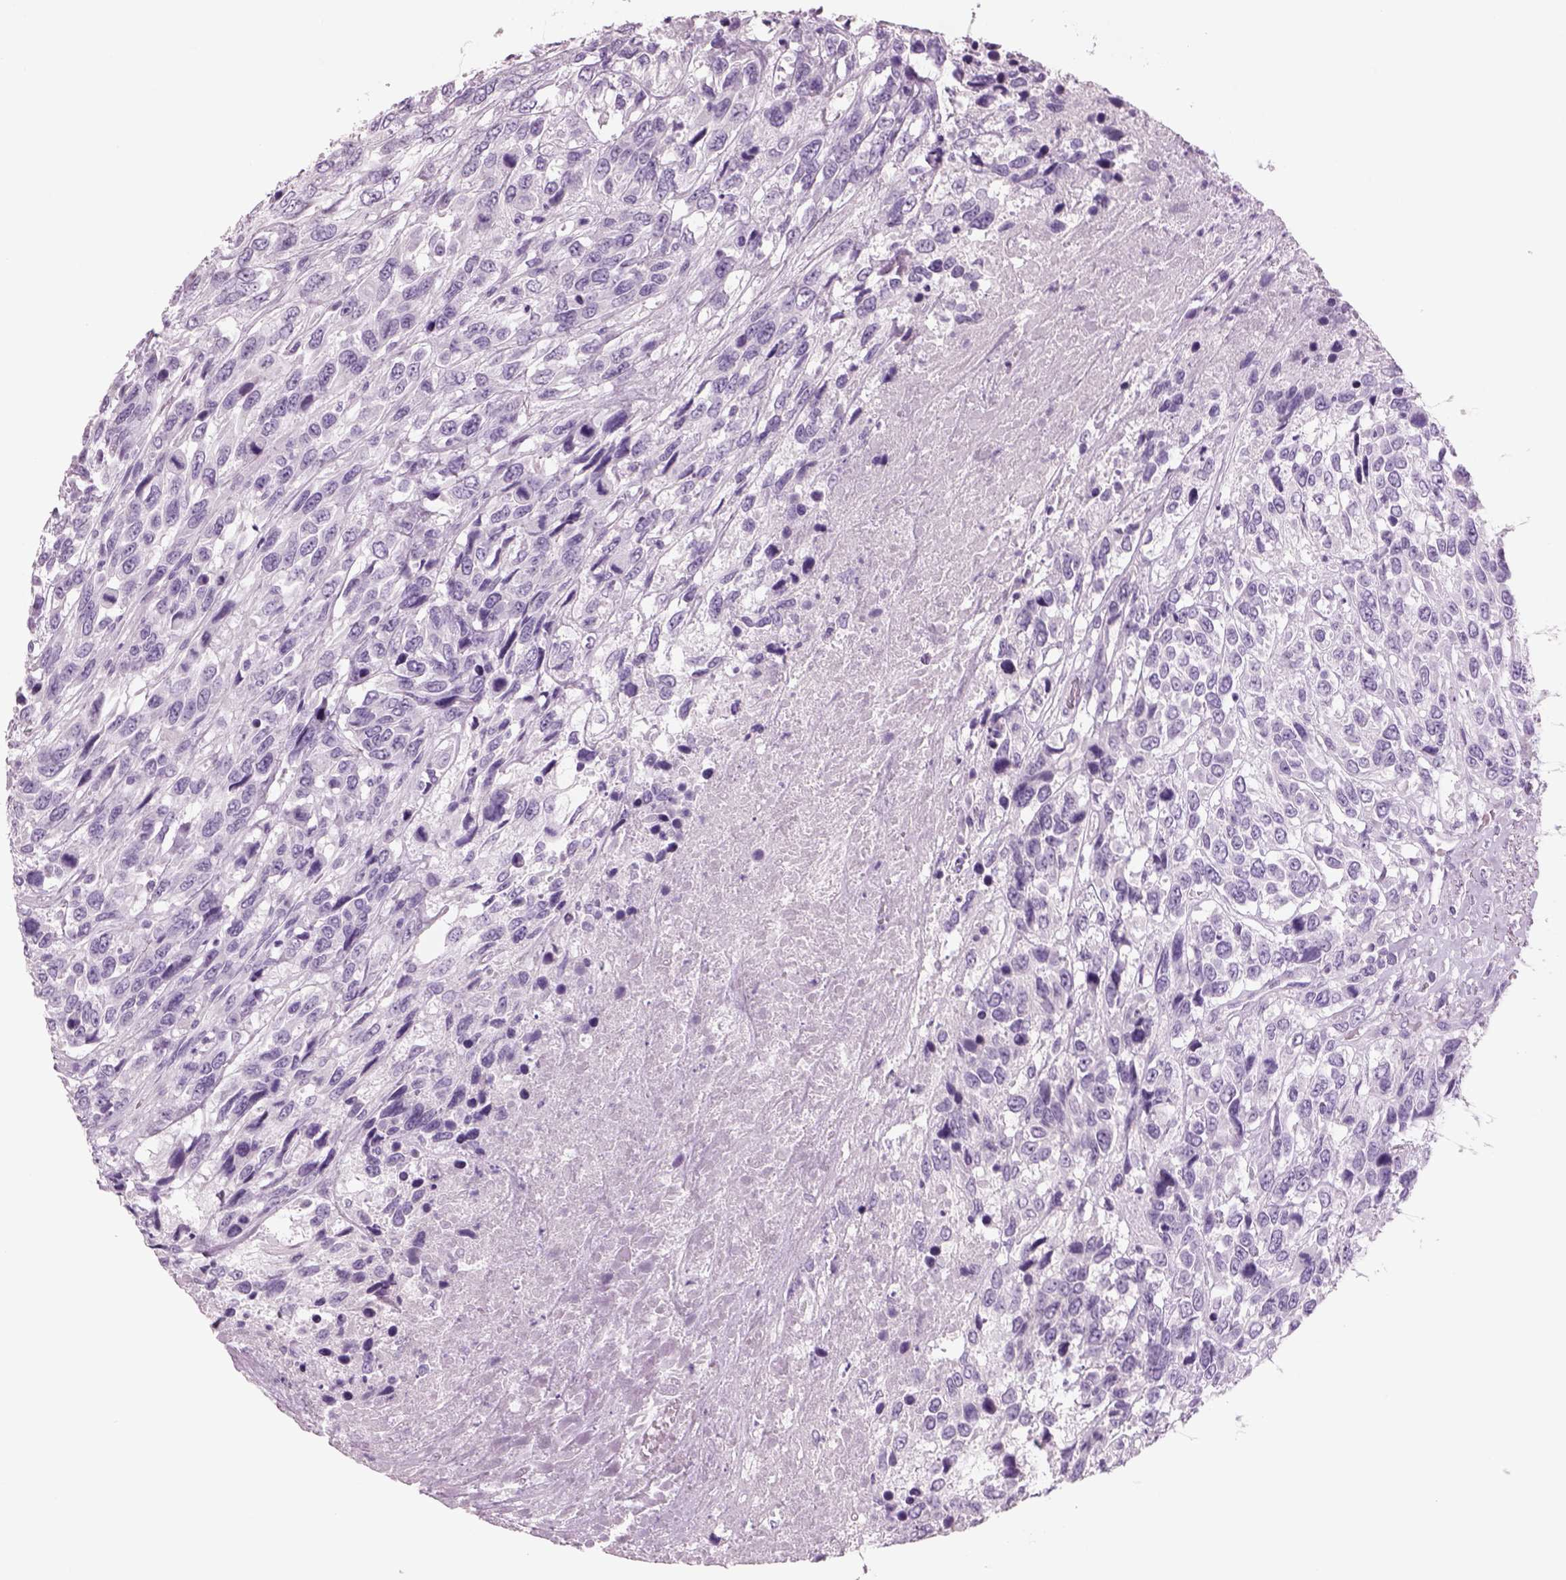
{"staining": {"intensity": "negative", "quantity": "none", "location": "none"}, "tissue": "urothelial cancer", "cell_type": "Tumor cells", "image_type": "cancer", "snomed": [{"axis": "morphology", "description": "Urothelial carcinoma, High grade"}, {"axis": "topography", "description": "Urinary bladder"}], "caption": "Image shows no protein expression in tumor cells of high-grade urothelial carcinoma tissue. Nuclei are stained in blue.", "gene": "RHO", "patient": {"sex": "female", "age": 70}}